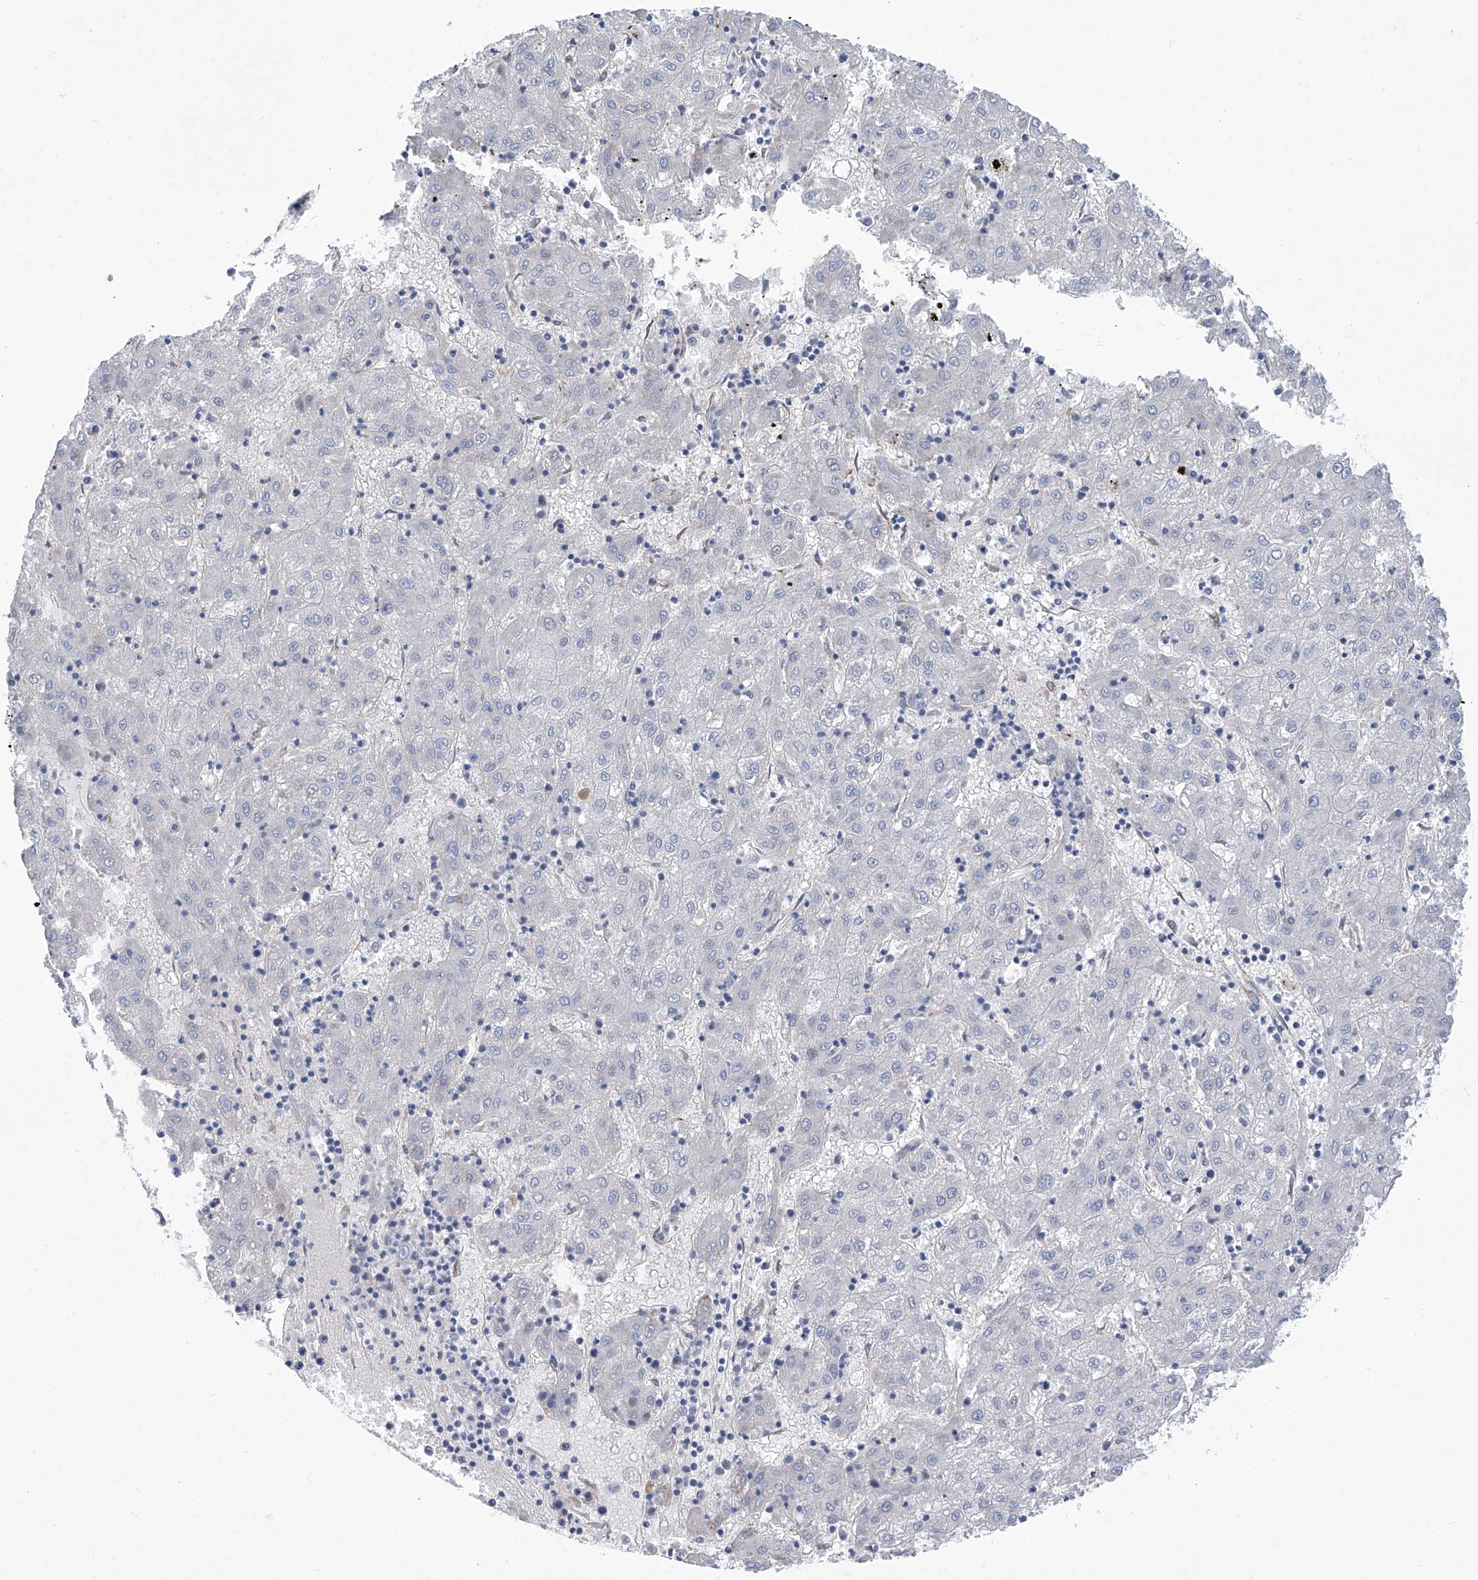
{"staining": {"intensity": "negative", "quantity": "none", "location": "none"}, "tissue": "liver cancer", "cell_type": "Tumor cells", "image_type": "cancer", "snomed": [{"axis": "morphology", "description": "Carcinoma, Hepatocellular, NOS"}, {"axis": "topography", "description": "Liver"}], "caption": "Immunohistochemistry of liver cancer reveals no staining in tumor cells.", "gene": "SMS", "patient": {"sex": "male", "age": 72}}